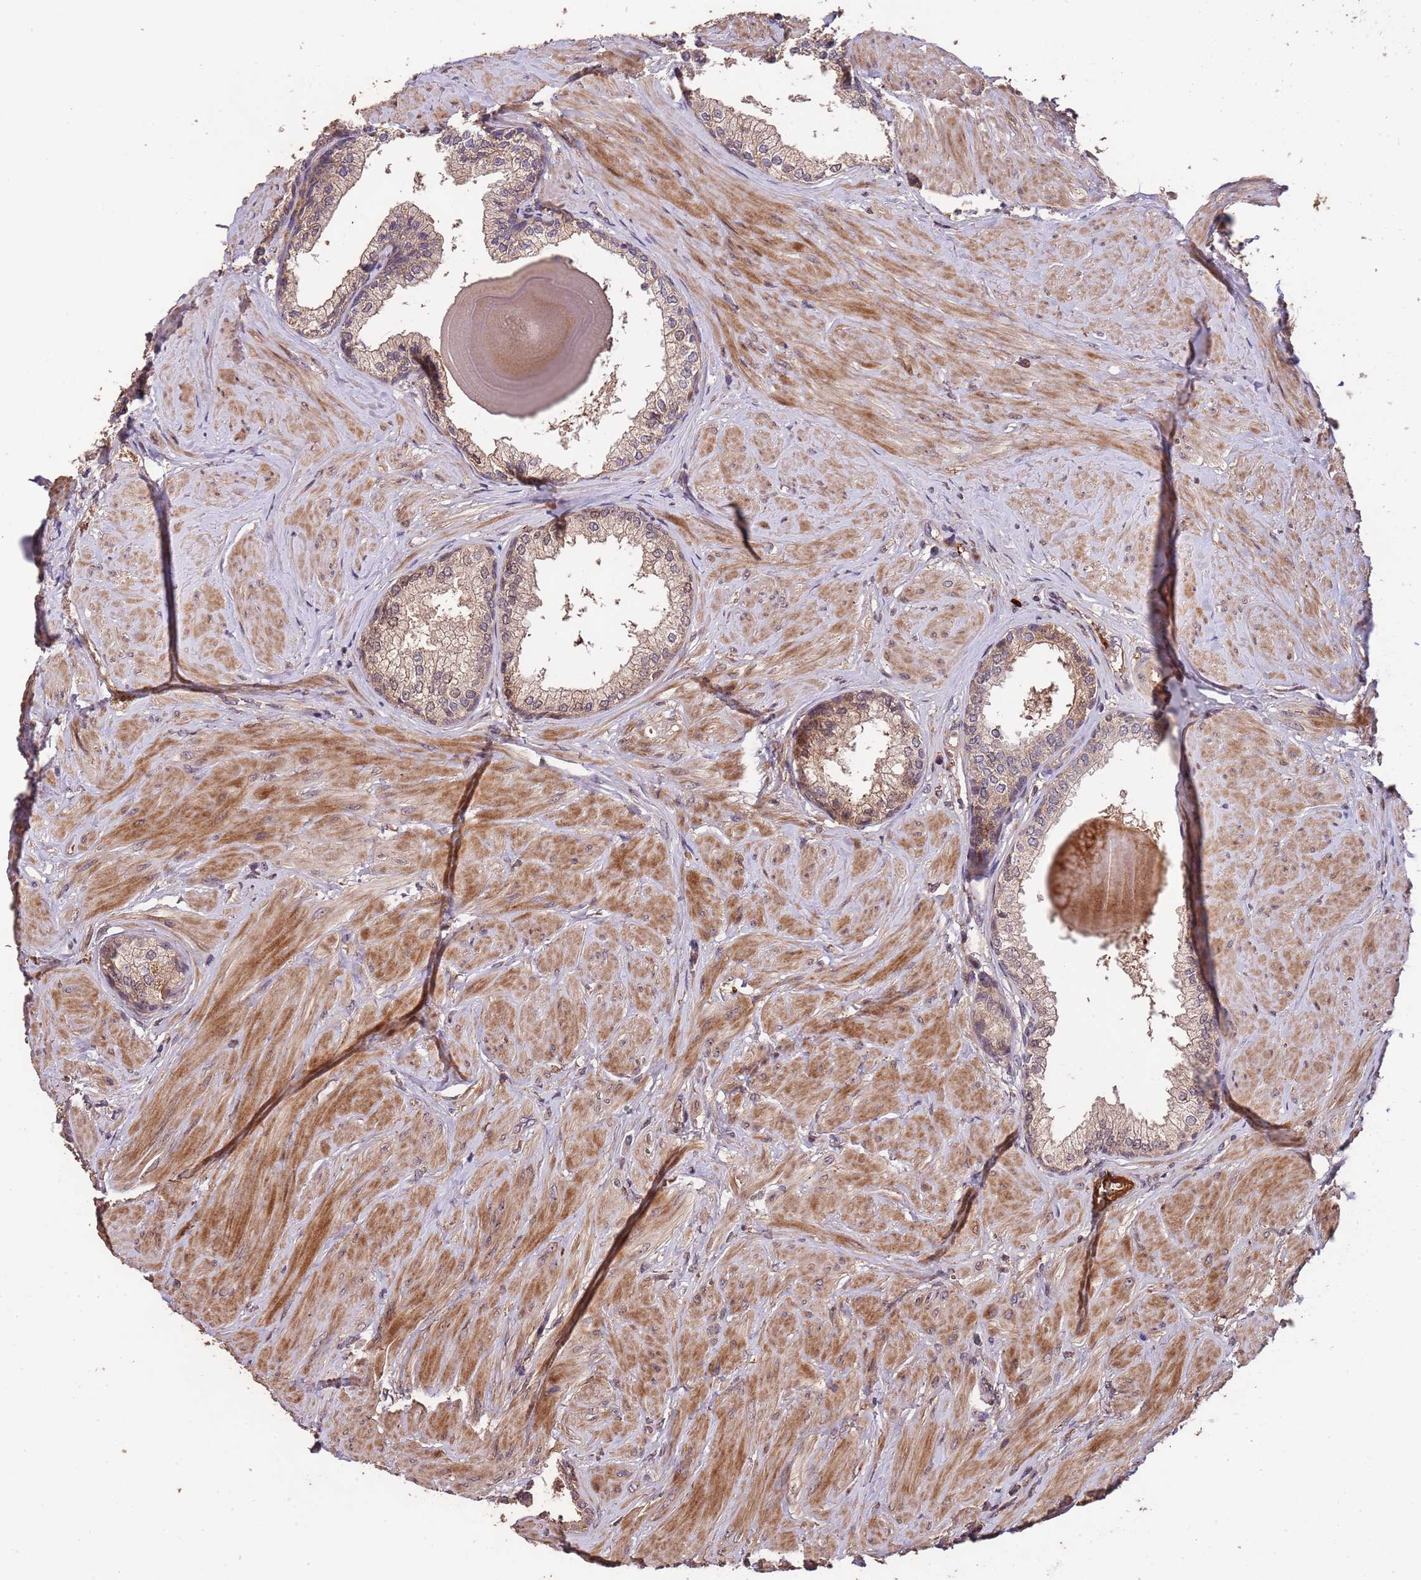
{"staining": {"intensity": "weak", "quantity": "25%-75%", "location": "cytoplasmic/membranous,nuclear"}, "tissue": "prostate", "cell_type": "Glandular cells", "image_type": "normal", "snomed": [{"axis": "morphology", "description": "Normal tissue, NOS"}, {"axis": "topography", "description": "Prostate"}], "caption": "Immunohistochemistry (IHC) (DAB (3,3'-diaminobenzidine)) staining of unremarkable prostate exhibits weak cytoplasmic/membranous,nuclear protein staining in approximately 25%-75% of glandular cells.", "gene": "CCDC184", "patient": {"sex": "male", "age": 48}}